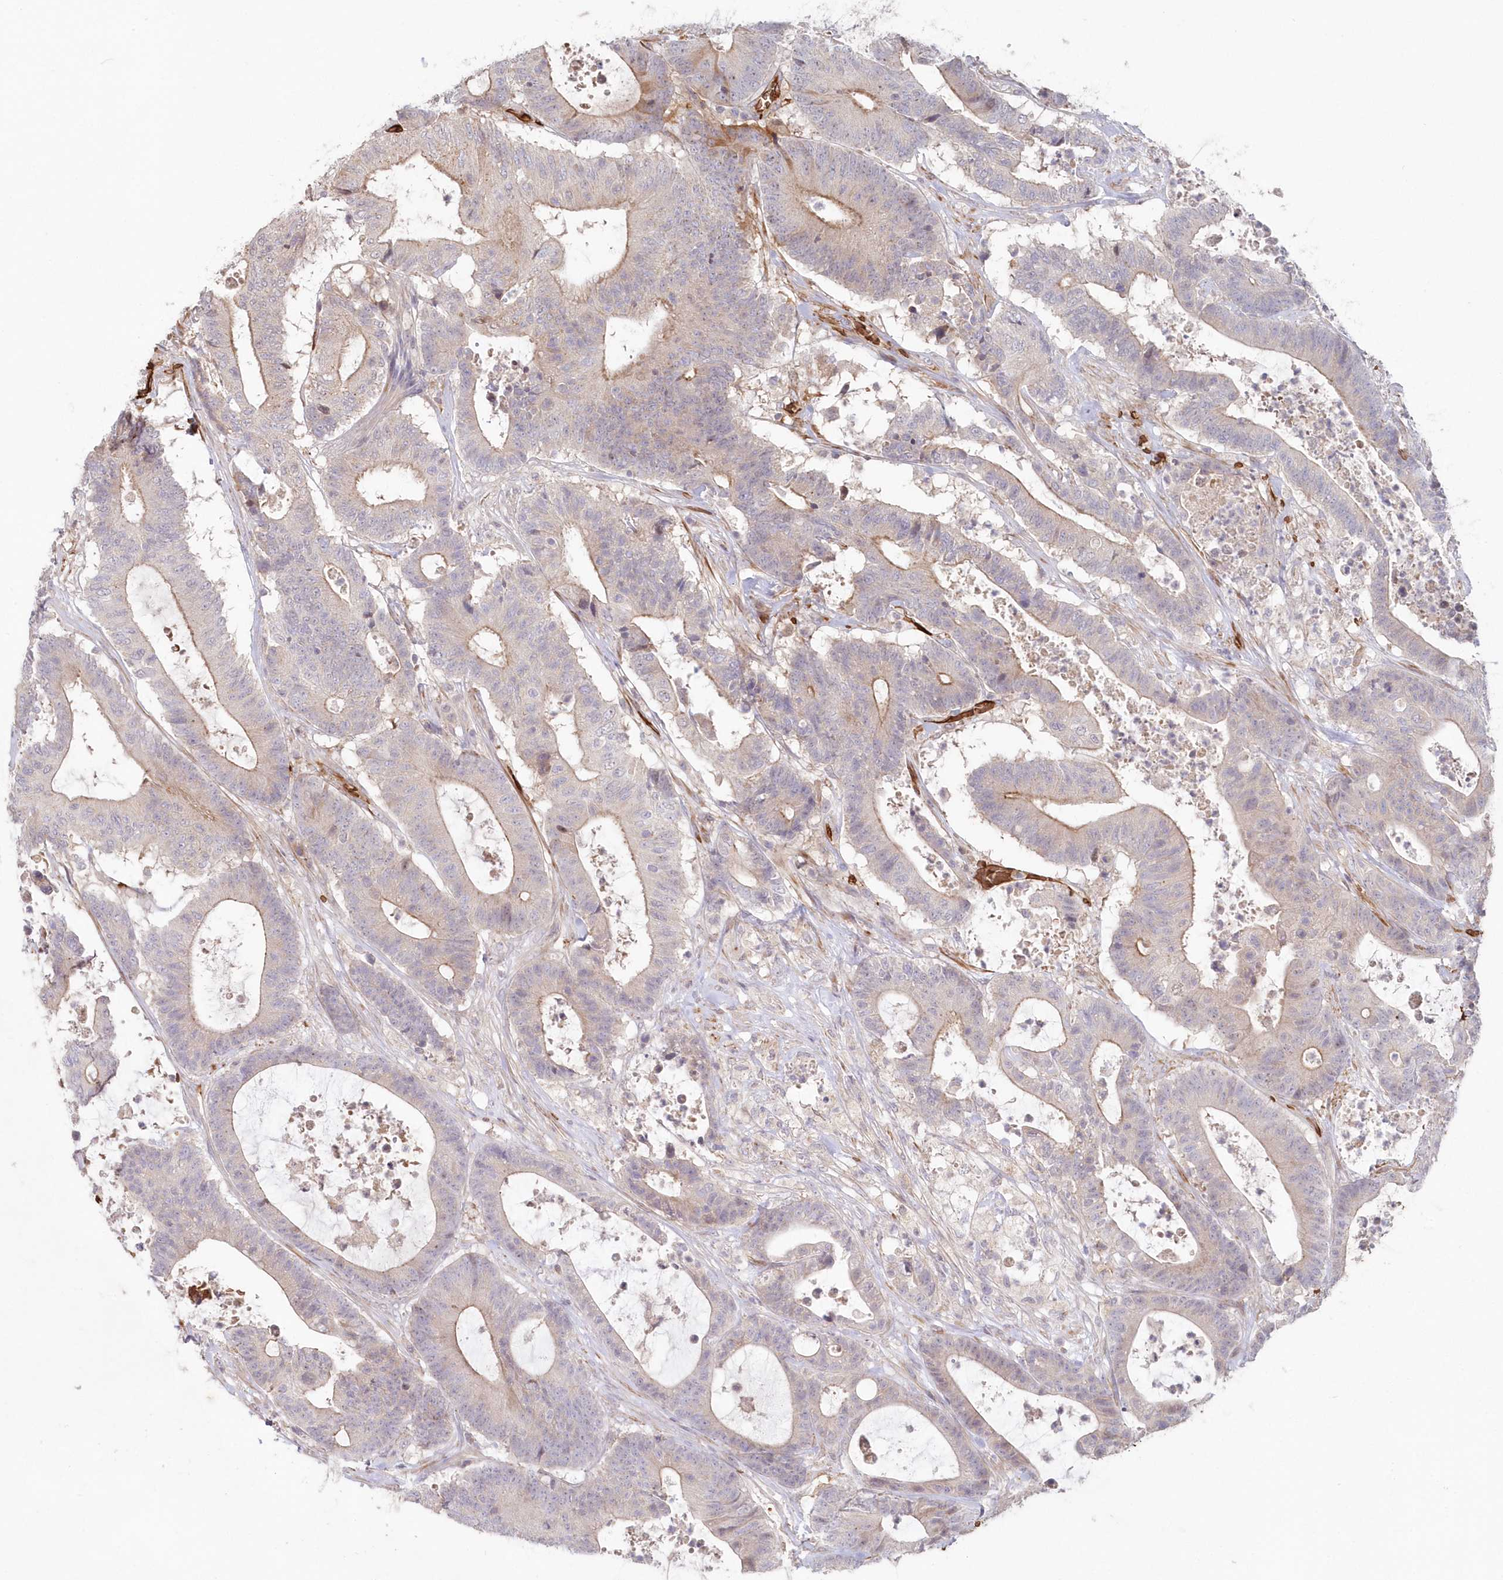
{"staining": {"intensity": "weak", "quantity": "25%-75%", "location": "cytoplasmic/membranous"}, "tissue": "colorectal cancer", "cell_type": "Tumor cells", "image_type": "cancer", "snomed": [{"axis": "morphology", "description": "Adenocarcinoma, NOS"}, {"axis": "topography", "description": "Colon"}], "caption": "Immunohistochemistry (DAB) staining of human colorectal adenocarcinoma reveals weak cytoplasmic/membranous protein staining in about 25%-75% of tumor cells.", "gene": "SERINC1", "patient": {"sex": "female", "age": 84}}